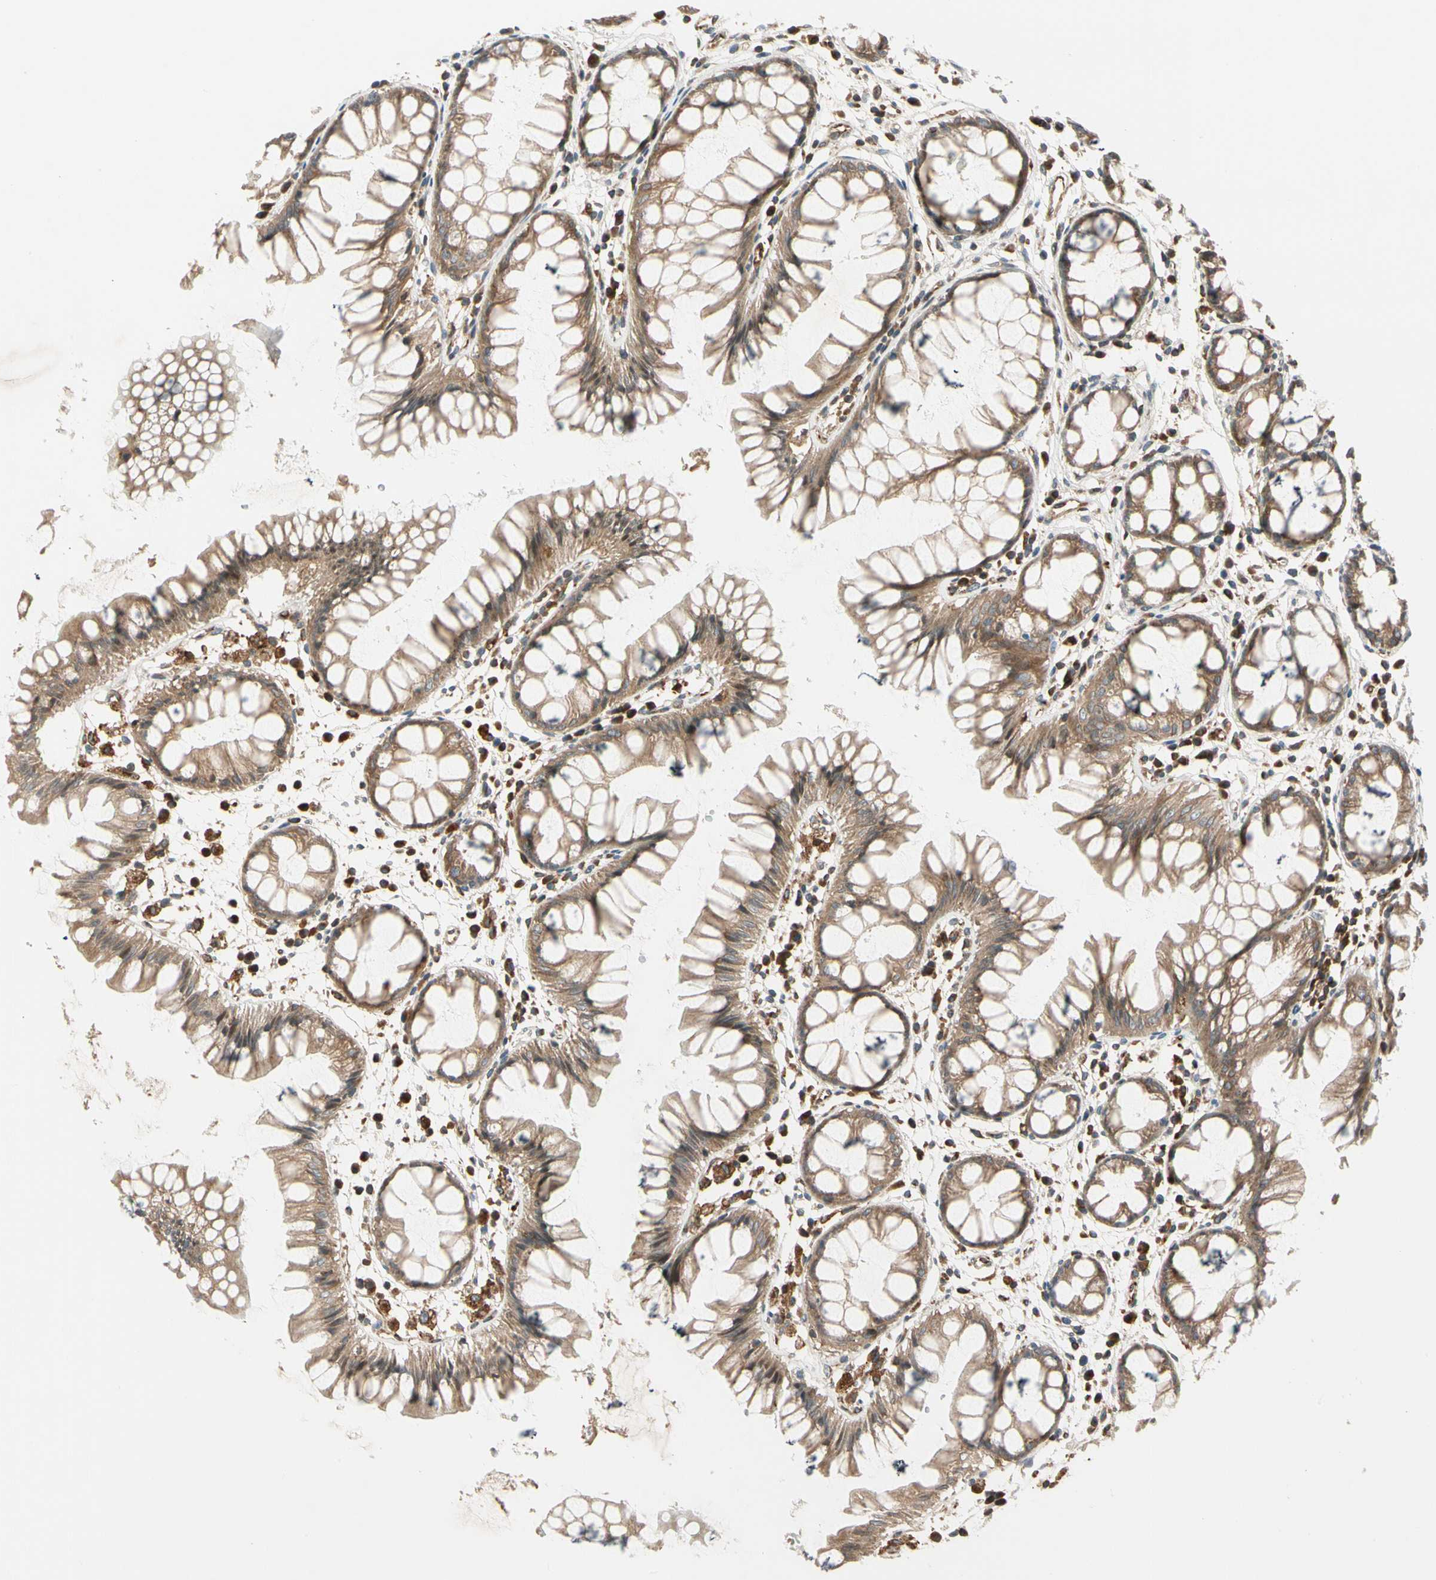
{"staining": {"intensity": "strong", "quantity": ">75%", "location": "cytoplasmic/membranous"}, "tissue": "rectum", "cell_type": "Glandular cells", "image_type": "normal", "snomed": [{"axis": "morphology", "description": "Normal tissue, NOS"}, {"axis": "morphology", "description": "Adenocarcinoma, NOS"}, {"axis": "topography", "description": "Rectum"}], "caption": "Immunohistochemical staining of normal rectum shows high levels of strong cytoplasmic/membranous positivity in about >75% of glandular cells.", "gene": "TRIO", "patient": {"sex": "female", "age": 65}}